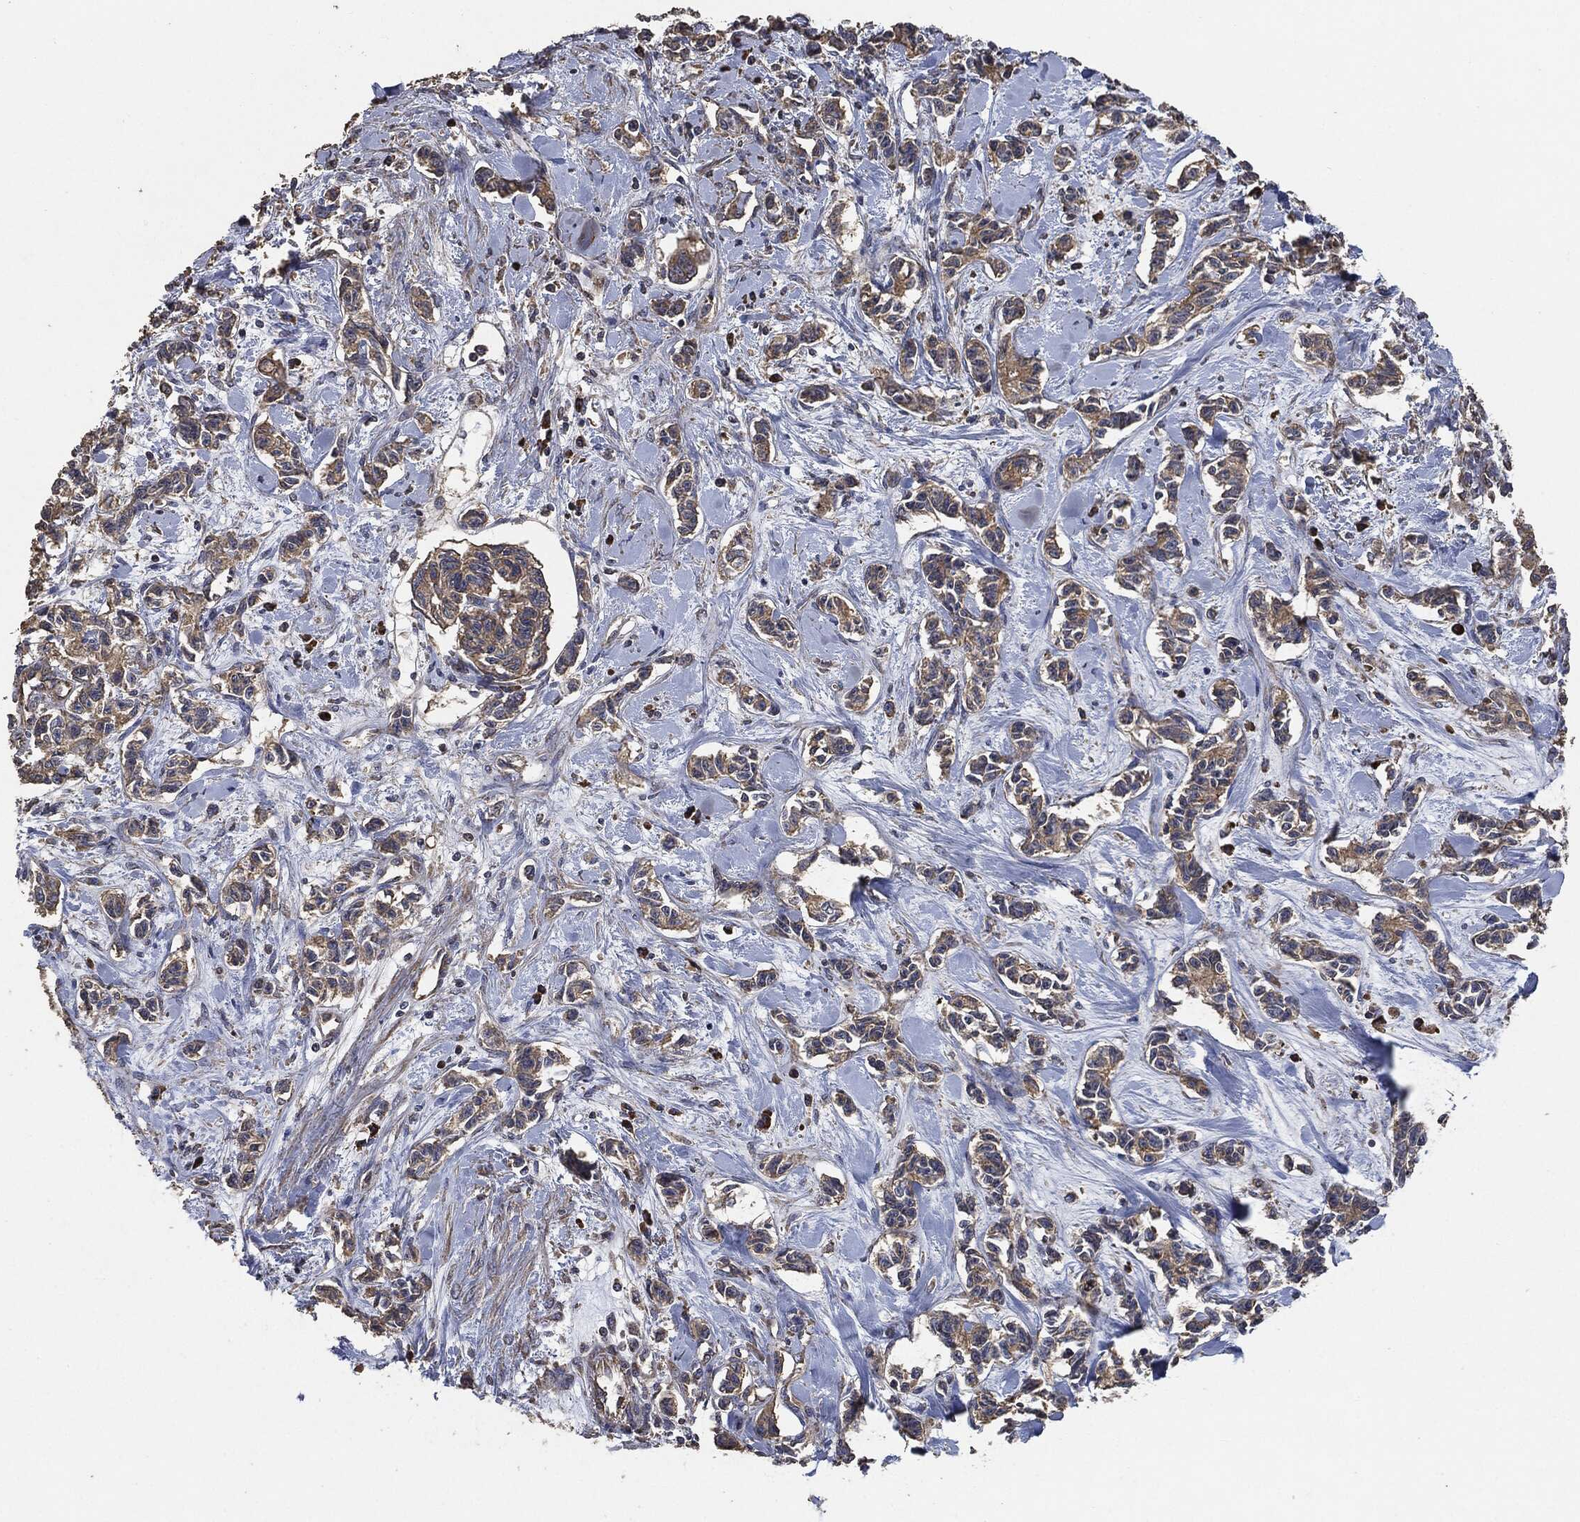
{"staining": {"intensity": "moderate", "quantity": ">75%", "location": "cytoplasmic/membranous"}, "tissue": "carcinoid", "cell_type": "Tumor cells", "image_type": "cancer", "snomed": [{"axis": "morphology", "description": "Carcinoid, malignant, NOS"}, {"axis": "topography", "description": "Kidney"}], "caption": "An IHC histopathology image of neoplastic tissue is shown. Protein staining in brown highlights moderate cytoplasmic/membranous positivity in malignant carcinoid within tumor cells. The protein of interest is stained brown, and the nuclei are stained in blue (DAB IHC with brightfield microscopy, high magnification).", "gene": "STK3", "patient": {"sex": "female", "age": 41}}